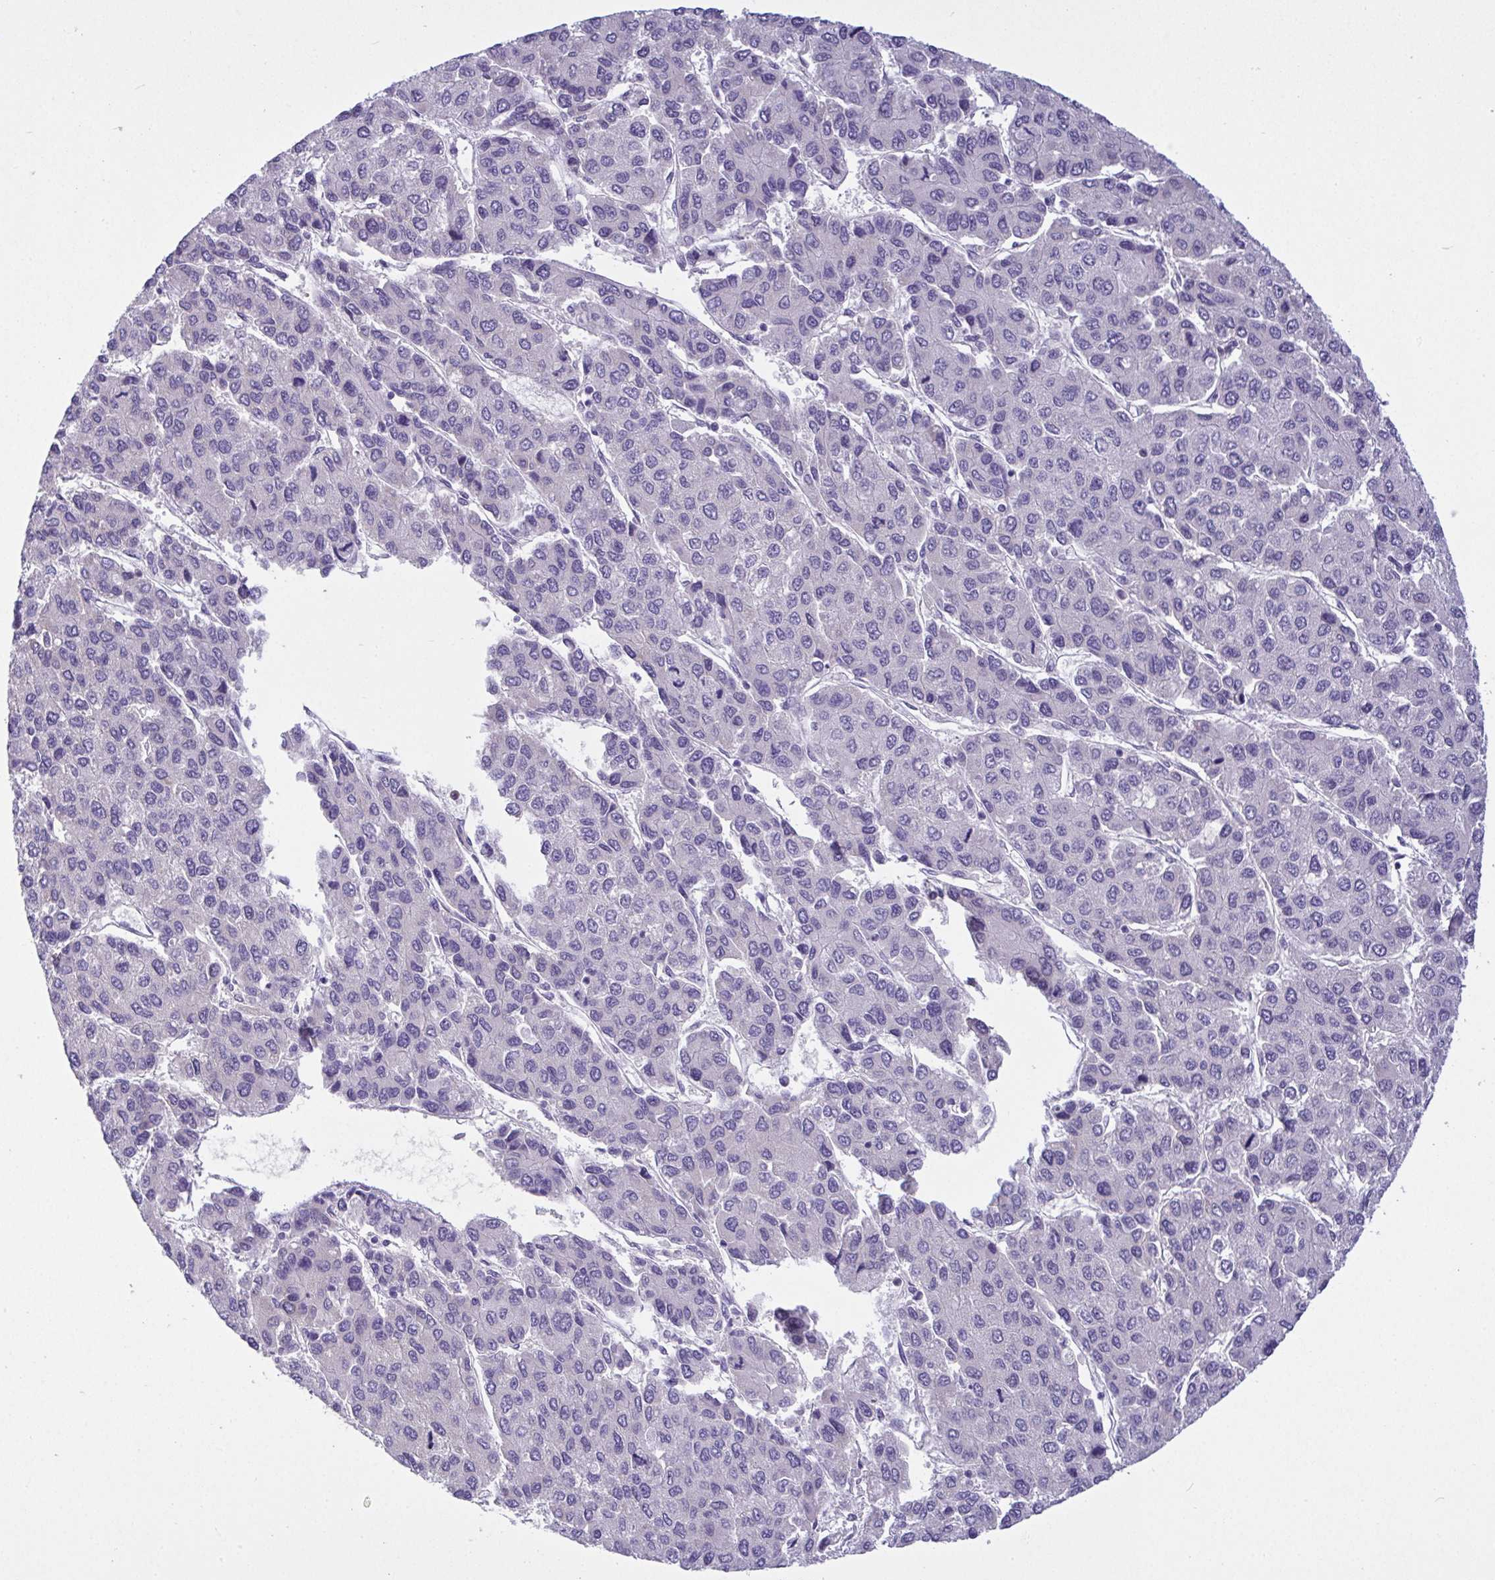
{"staining": {"intensity": "negative", "quantity": "none", "location": "none"}, "tissue": "liver cancer", "cell_type": "Tumor cells", "image_type": "cancer", "snomed": [{"axis": "morphology", "description": "Carcinoma, Hepatocellular, NOS"}, {"axis": "topography", "description": "Liver"}], "caption": "Immunohistochemical staining of human hepatocellular carcinoma (liver) reveals no significant positivity in tumor cells. (DAB immunohistochemistry (IHC) visualized using brightfield microscopy, high magnification).", "gene": "C4orf33", "patient": {"sex": "female", "age": 66}}